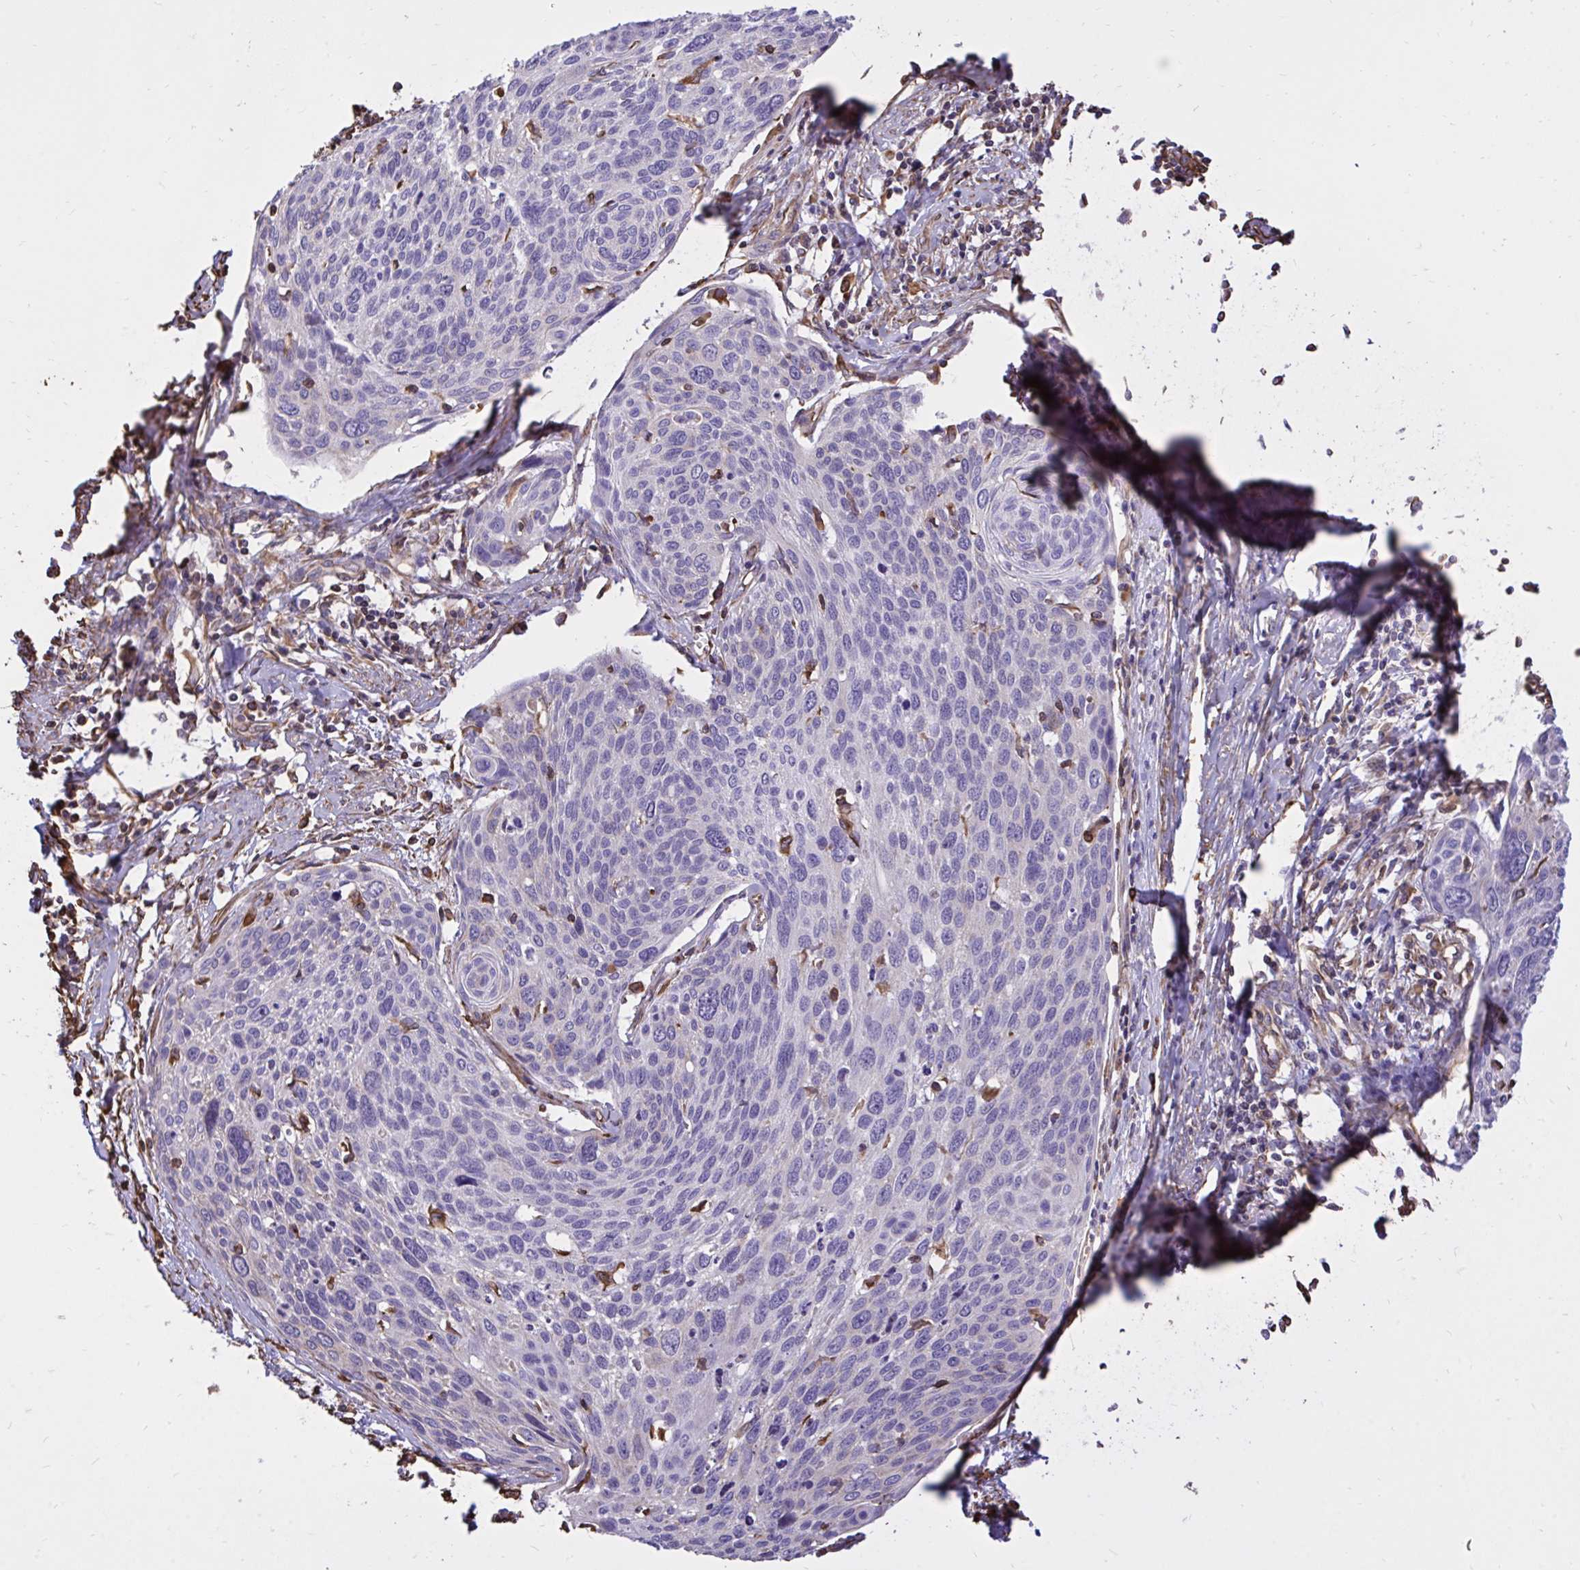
{"staining": {"intensity": "negative", "quantity": "none", "location": "none"}, "tissue": "cervical cancer", "cell_type": "Tumor cells", "image_type": "cancer", "snomed": [{"axis": "morphology", "description": "Squamous cell carcinoma, NOS"}, {"axis": "topography", "description": "Cervix"}], "caption": "Cervical cancer (squamous cell carcinoma) was stained to show a protein in brown. There is no significant positivity in tumor cells.", "gene": "RNF103", "patient": {"sex": "female", "age": 49}}